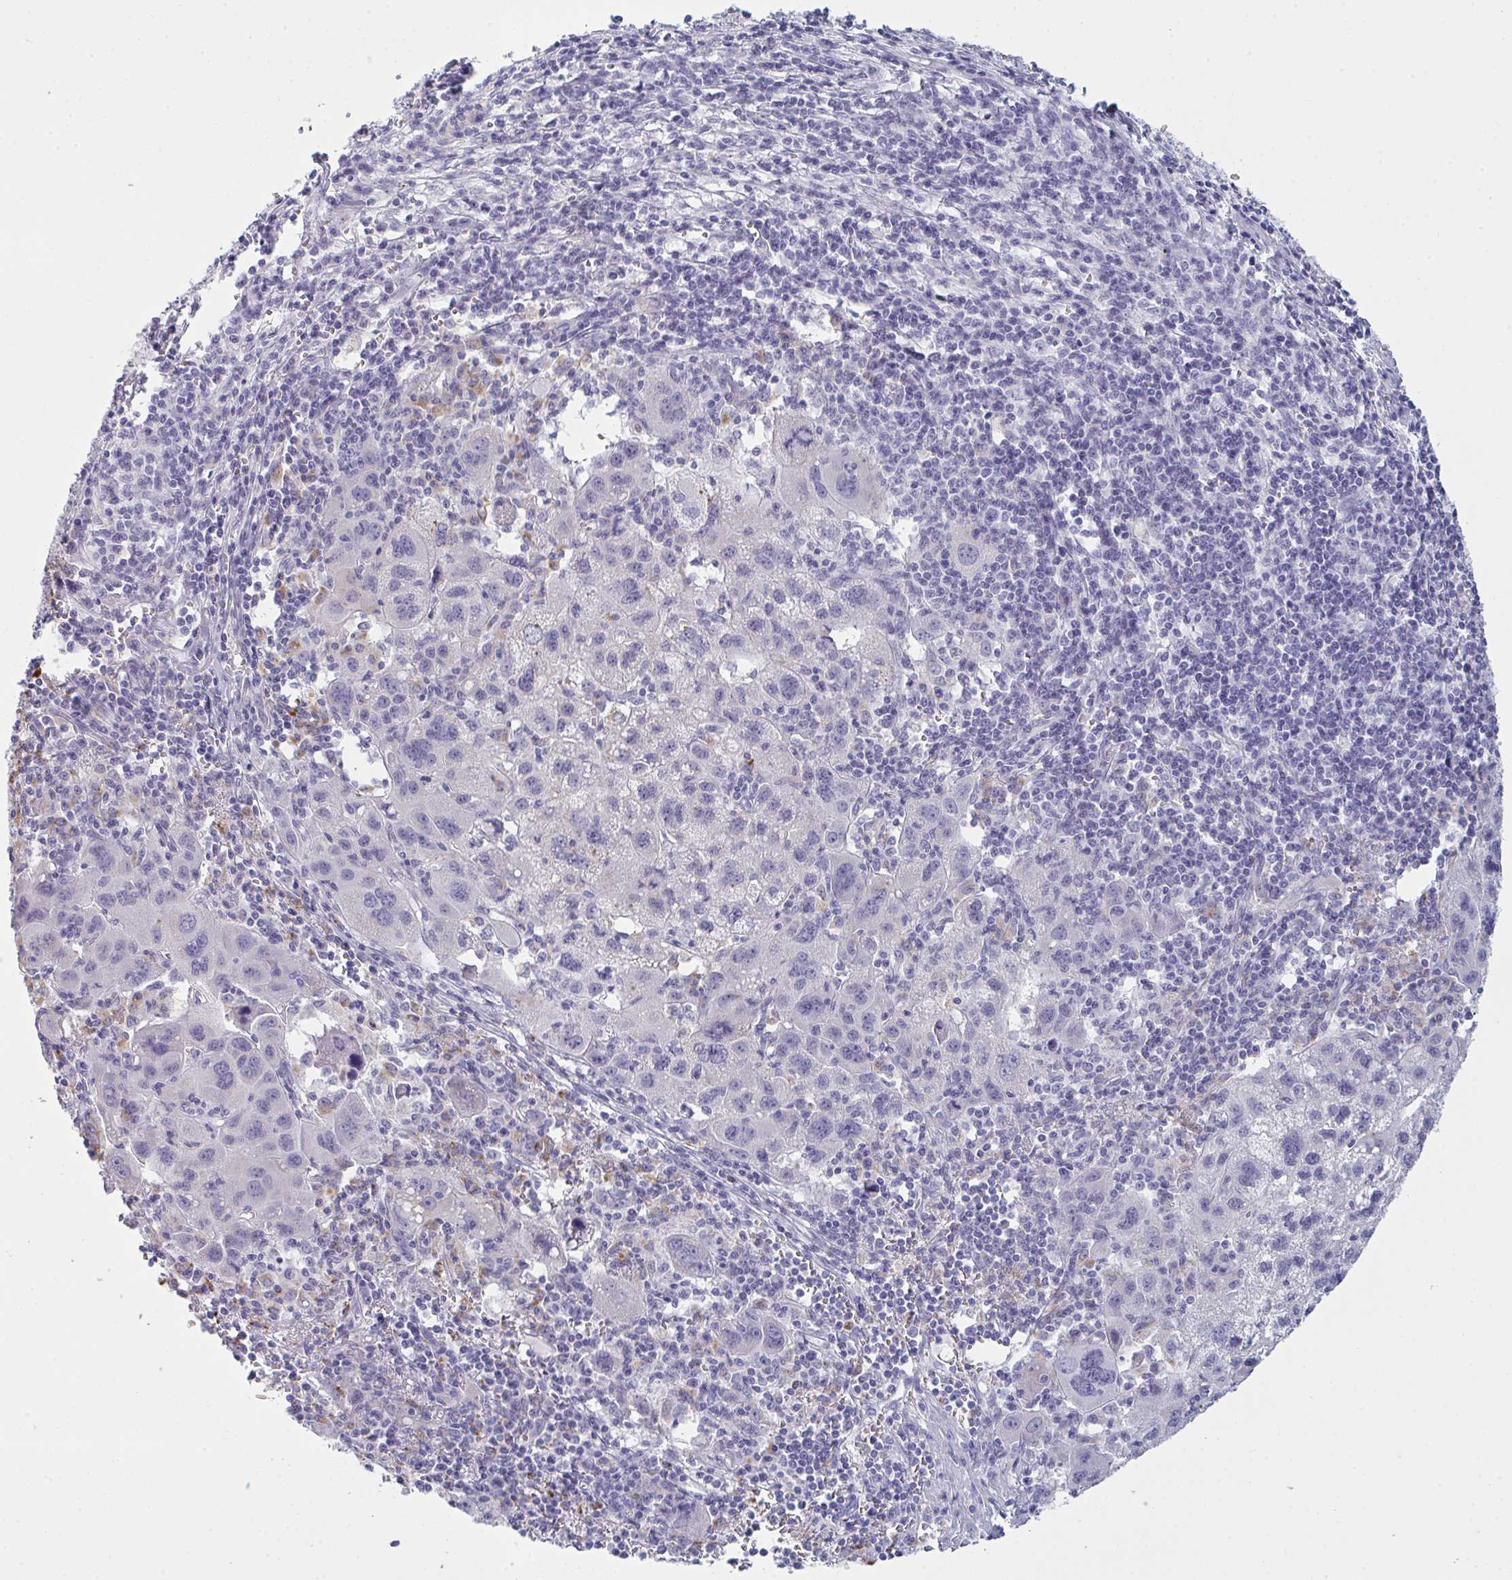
{"staining": {"intensity": "negative", "quantity": "none", "location": "none"}, "tissue": "liver cancer", "cell_type": "Tumor cells", "image_type": "cancer", "snomed": [{"axis": "morphology", "description": "Carcinoma, Hepatocellular, NOS"}, {"axis": "topography", "description": "Liver"}], "caption": "Micrograph shows no significant protein staining in tumor cells of hepatocellular carcinoma (liver).", "gene": "SERPINB10", "patient": {"sex": "female", "age": 77}}